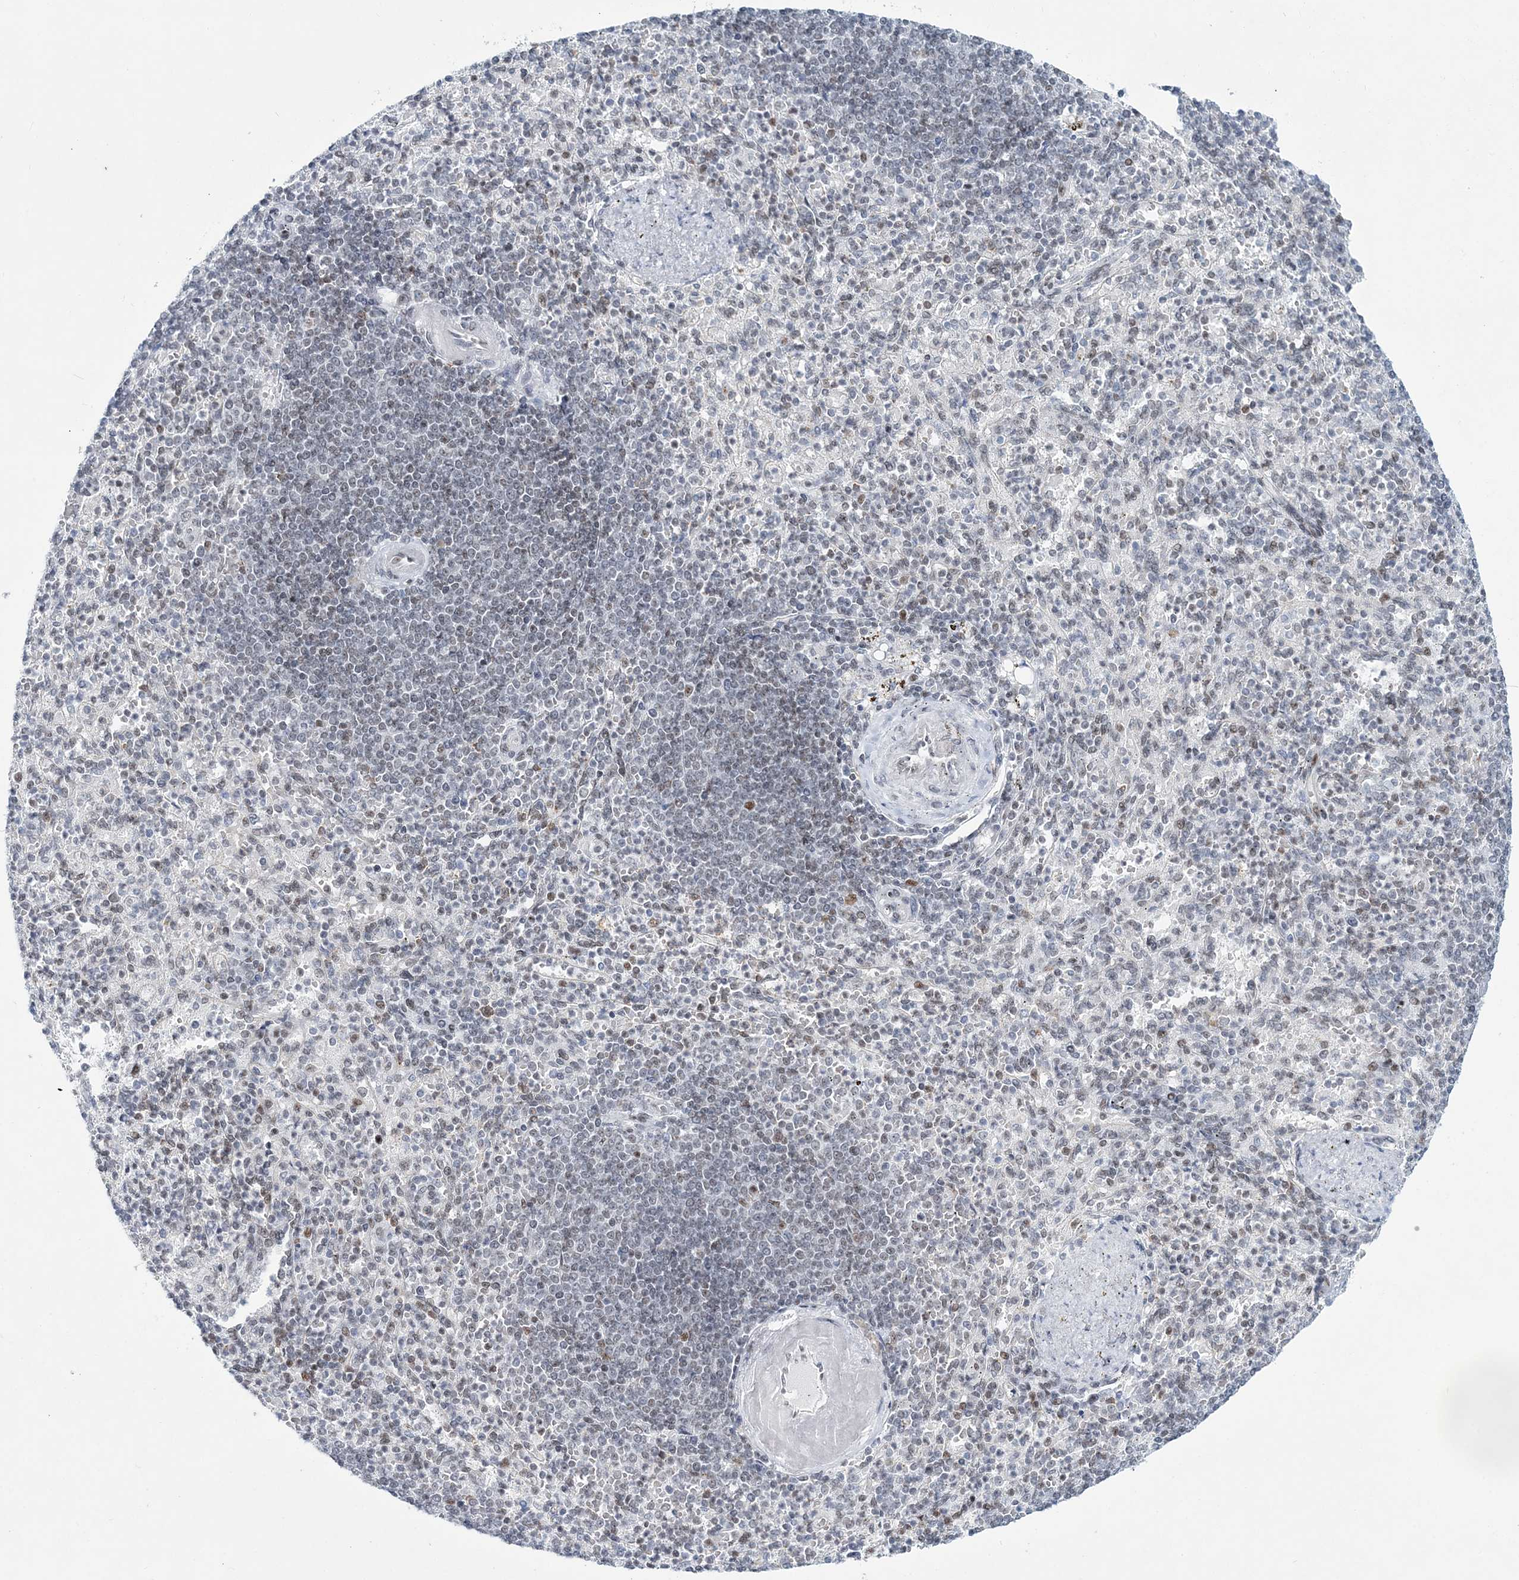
{"staining": {"intensity": "moderate", "quantity": "<25%", "location": "nuclear"}, "tissue": "spleen", "cell_type": "Cells in red pulp", "image_type": "normal", "snomed": [{"axis": "morphology", "description": "Normal tissue, NOS"}, {"axis": "topography", "description": "Spleen"}], "caption": "Spleen stained with IHC exhibits moderate nuclear expression in about <25% of cells in red pulp. (DAB (3,3'-diaminobenzidine) IHC with brightfield microscopy, high magnification).", "gene": "LRRFIP2", "patient": {"sex": "female", "age": 74}}